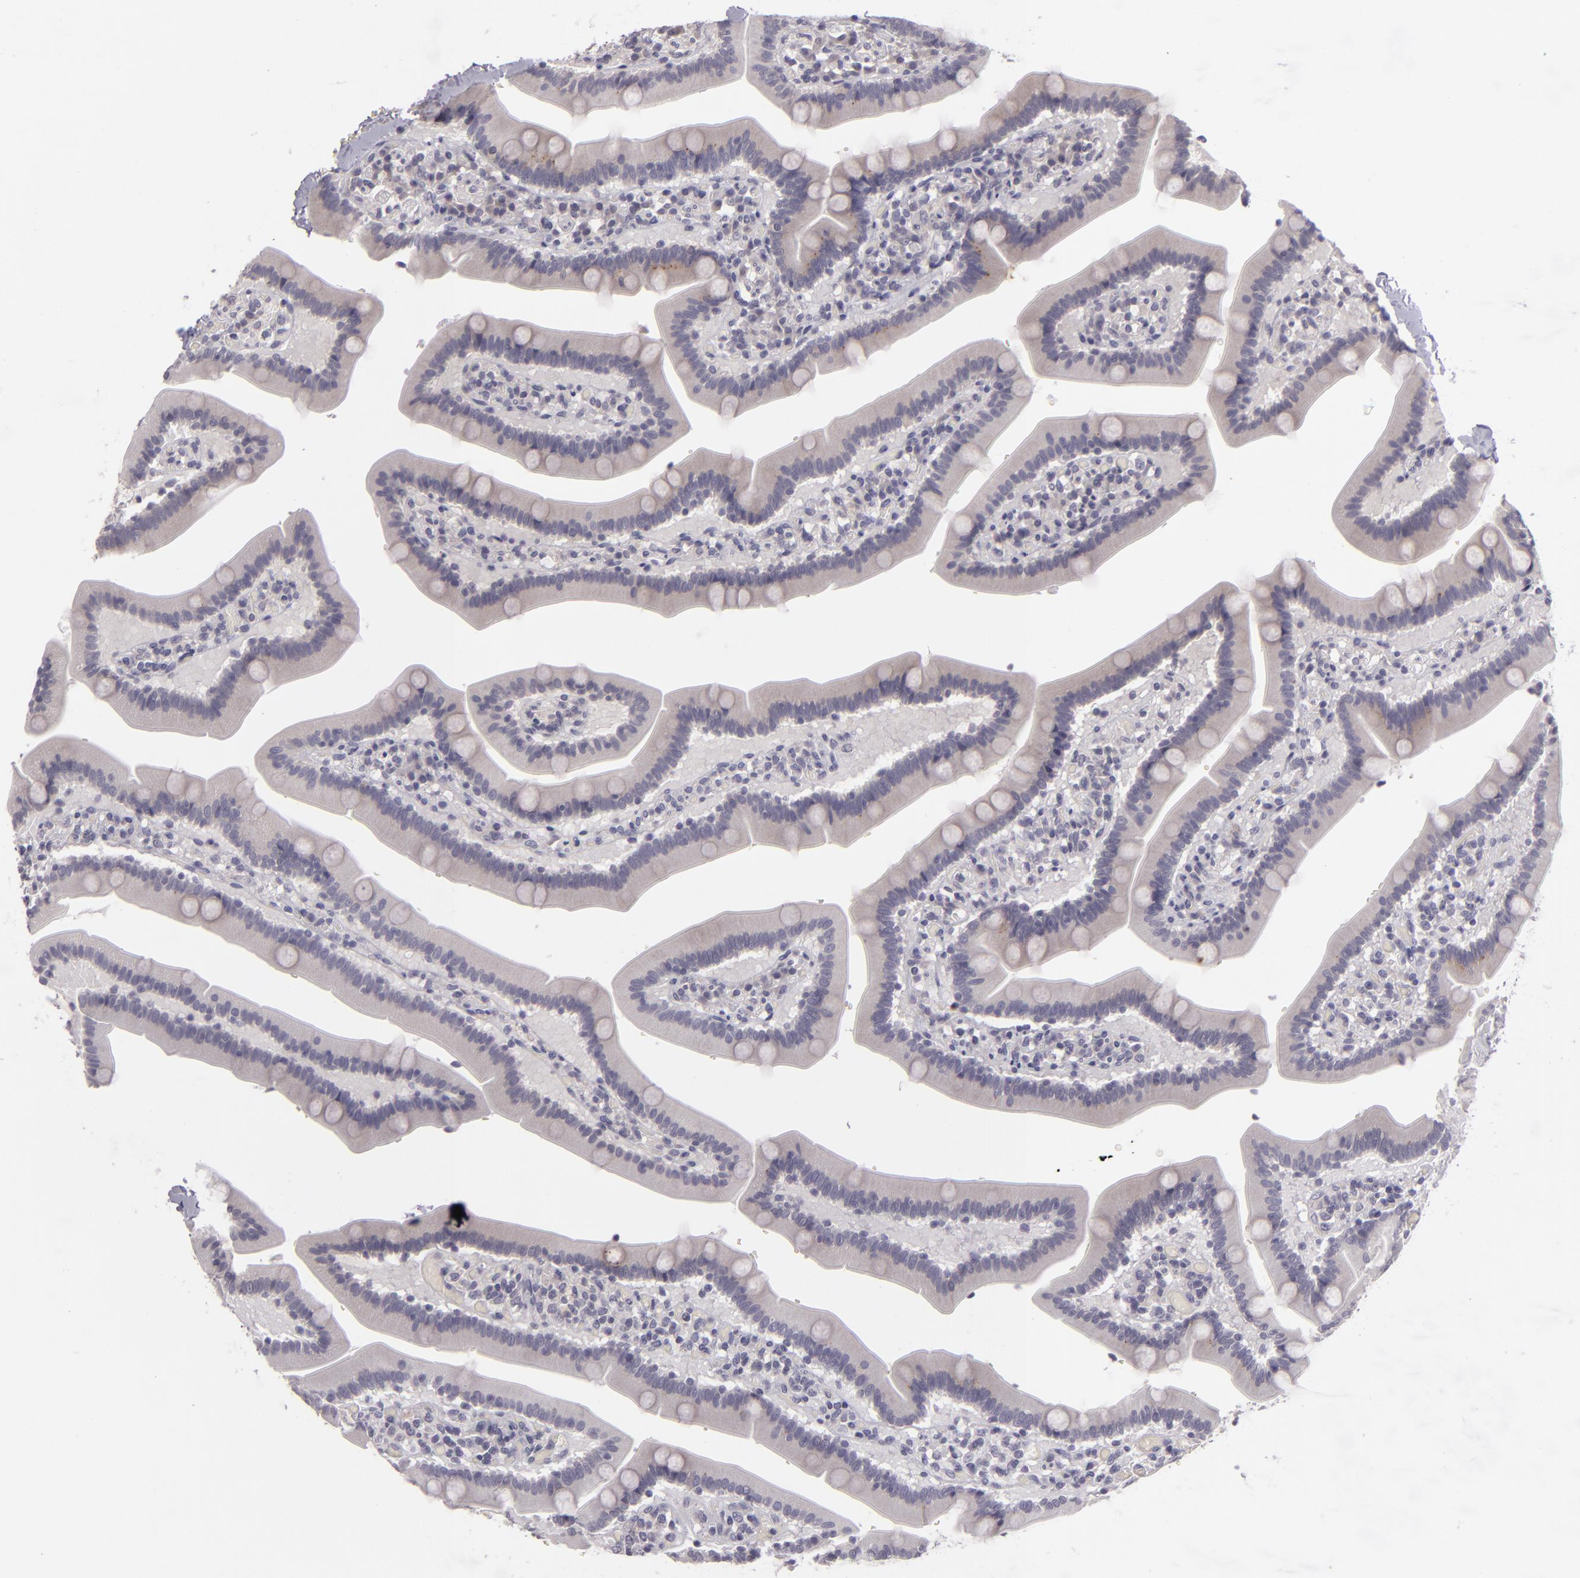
{"staining": {"intensity": "strong", "quantity": "<25%", "location": "cytoplasmic/membranous"}, "tissue": "duodenum", "cell_type": "Glandular cells", "image_type": "normal", "snomed": [{"axis": "morphology", "description": "Normal tissue, NOS"}, {"axis": "topography", "description": "Duodenum"}], "caption": "Immunohistochemical staining of normal duodenum displays strong cytoplasmic/membranous protein staining in approximately <25% of glandular cells.", "gene": "EGFL6", "patient": {"sex": "male", "age": 66}}